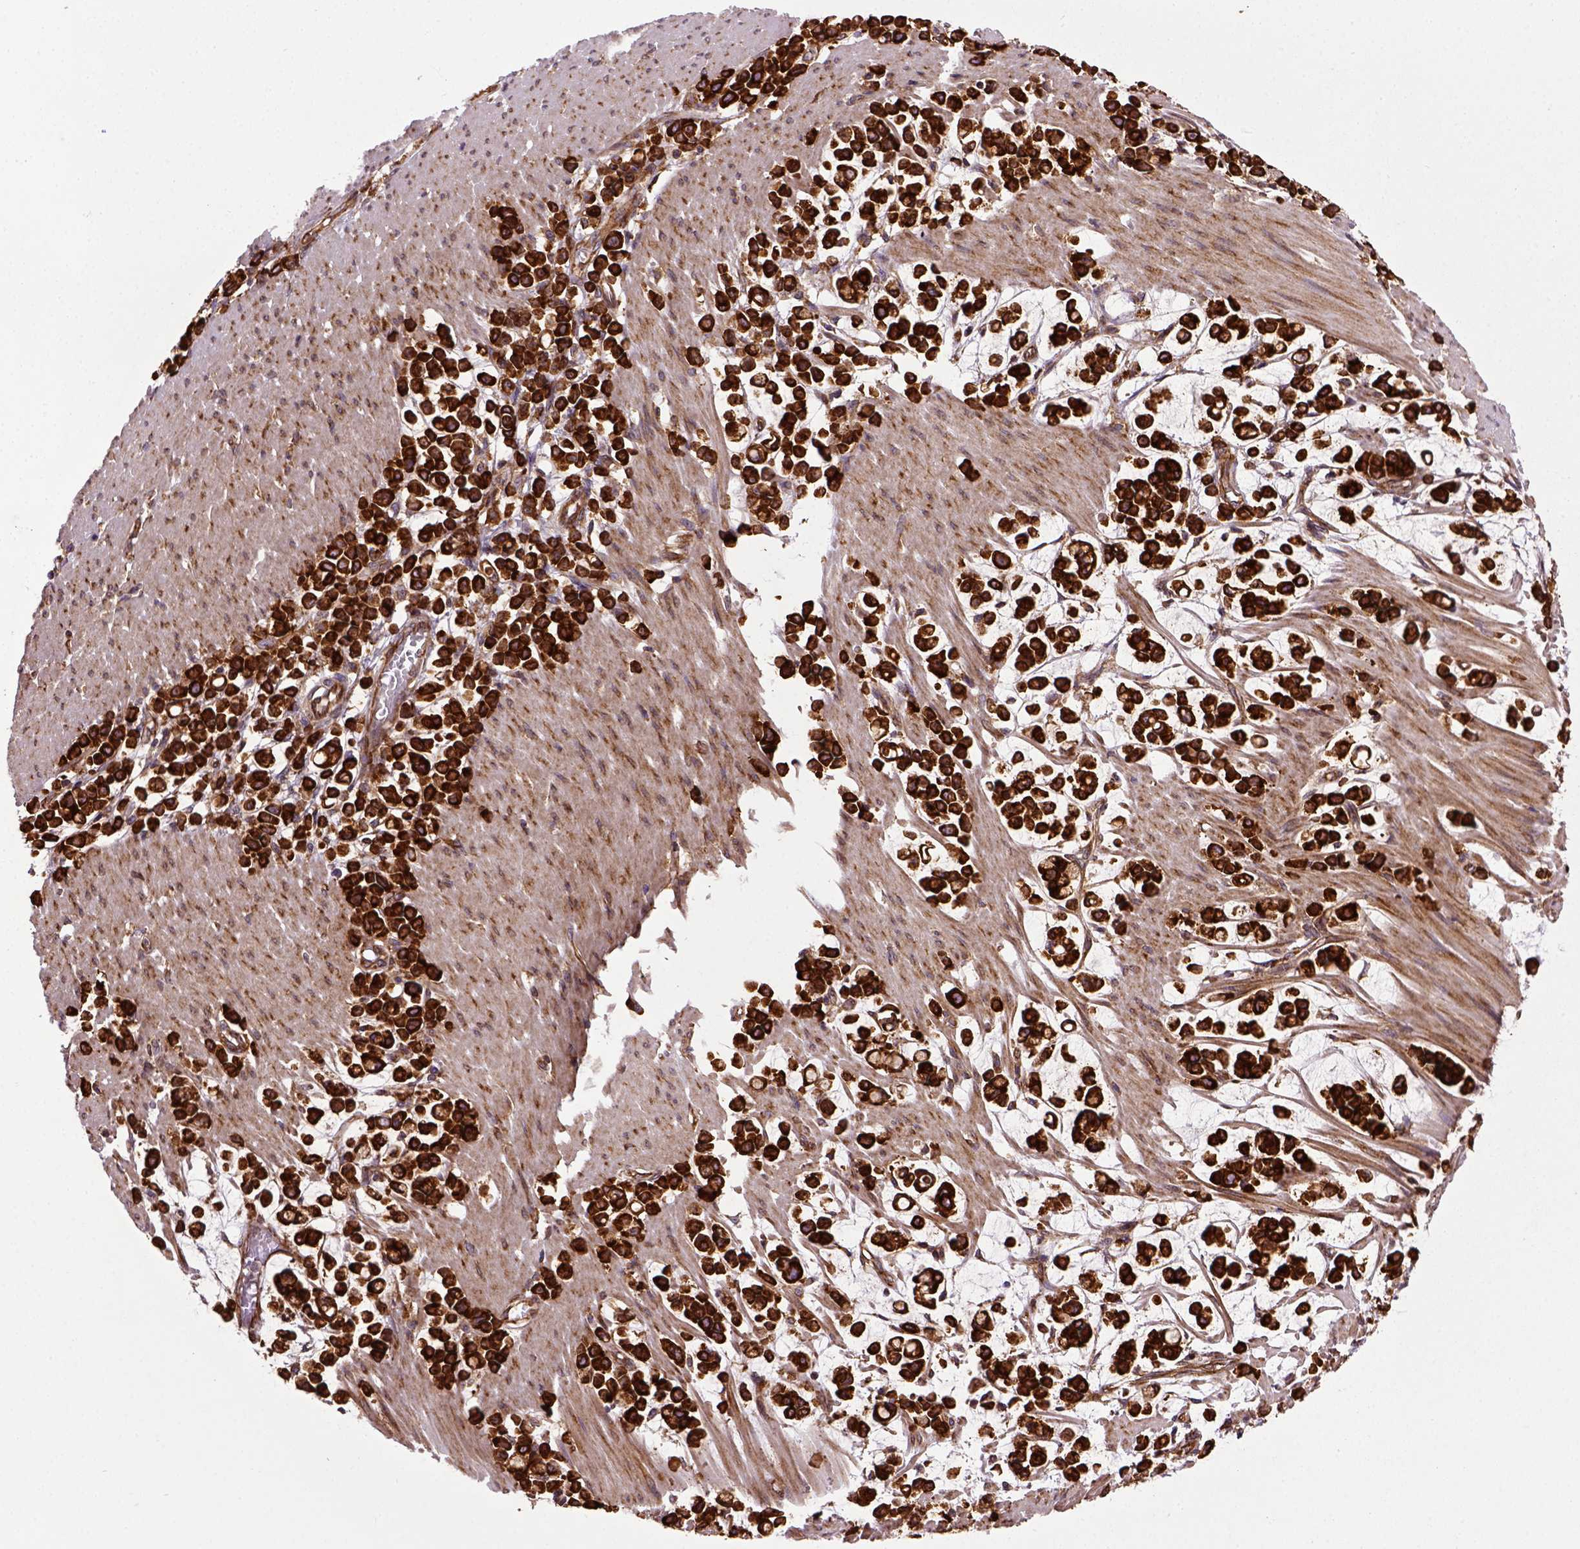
{"staining": {"intensity": "strong", "quantity": ">75%", "location": "cytoplasmic/membranous"}, "tissue": "stomach cancer", "cell_type": "Tumor cells", "image_type": "cancer", "snomed": [{"axis": "morphology", "description": "Adenocarcinoma, NOS"}, {"axis": "topography", "description": "Stomach"}], "caption": "Immunohistochemistry (IHC) of human adenocarcinoma (stomach) shows high levels of strong cytoplasmic/membranous staining in approximately >75% of tumor cells.", "gene": "CAPRIN1", "patient": {"sex": "male", "age": 82}}